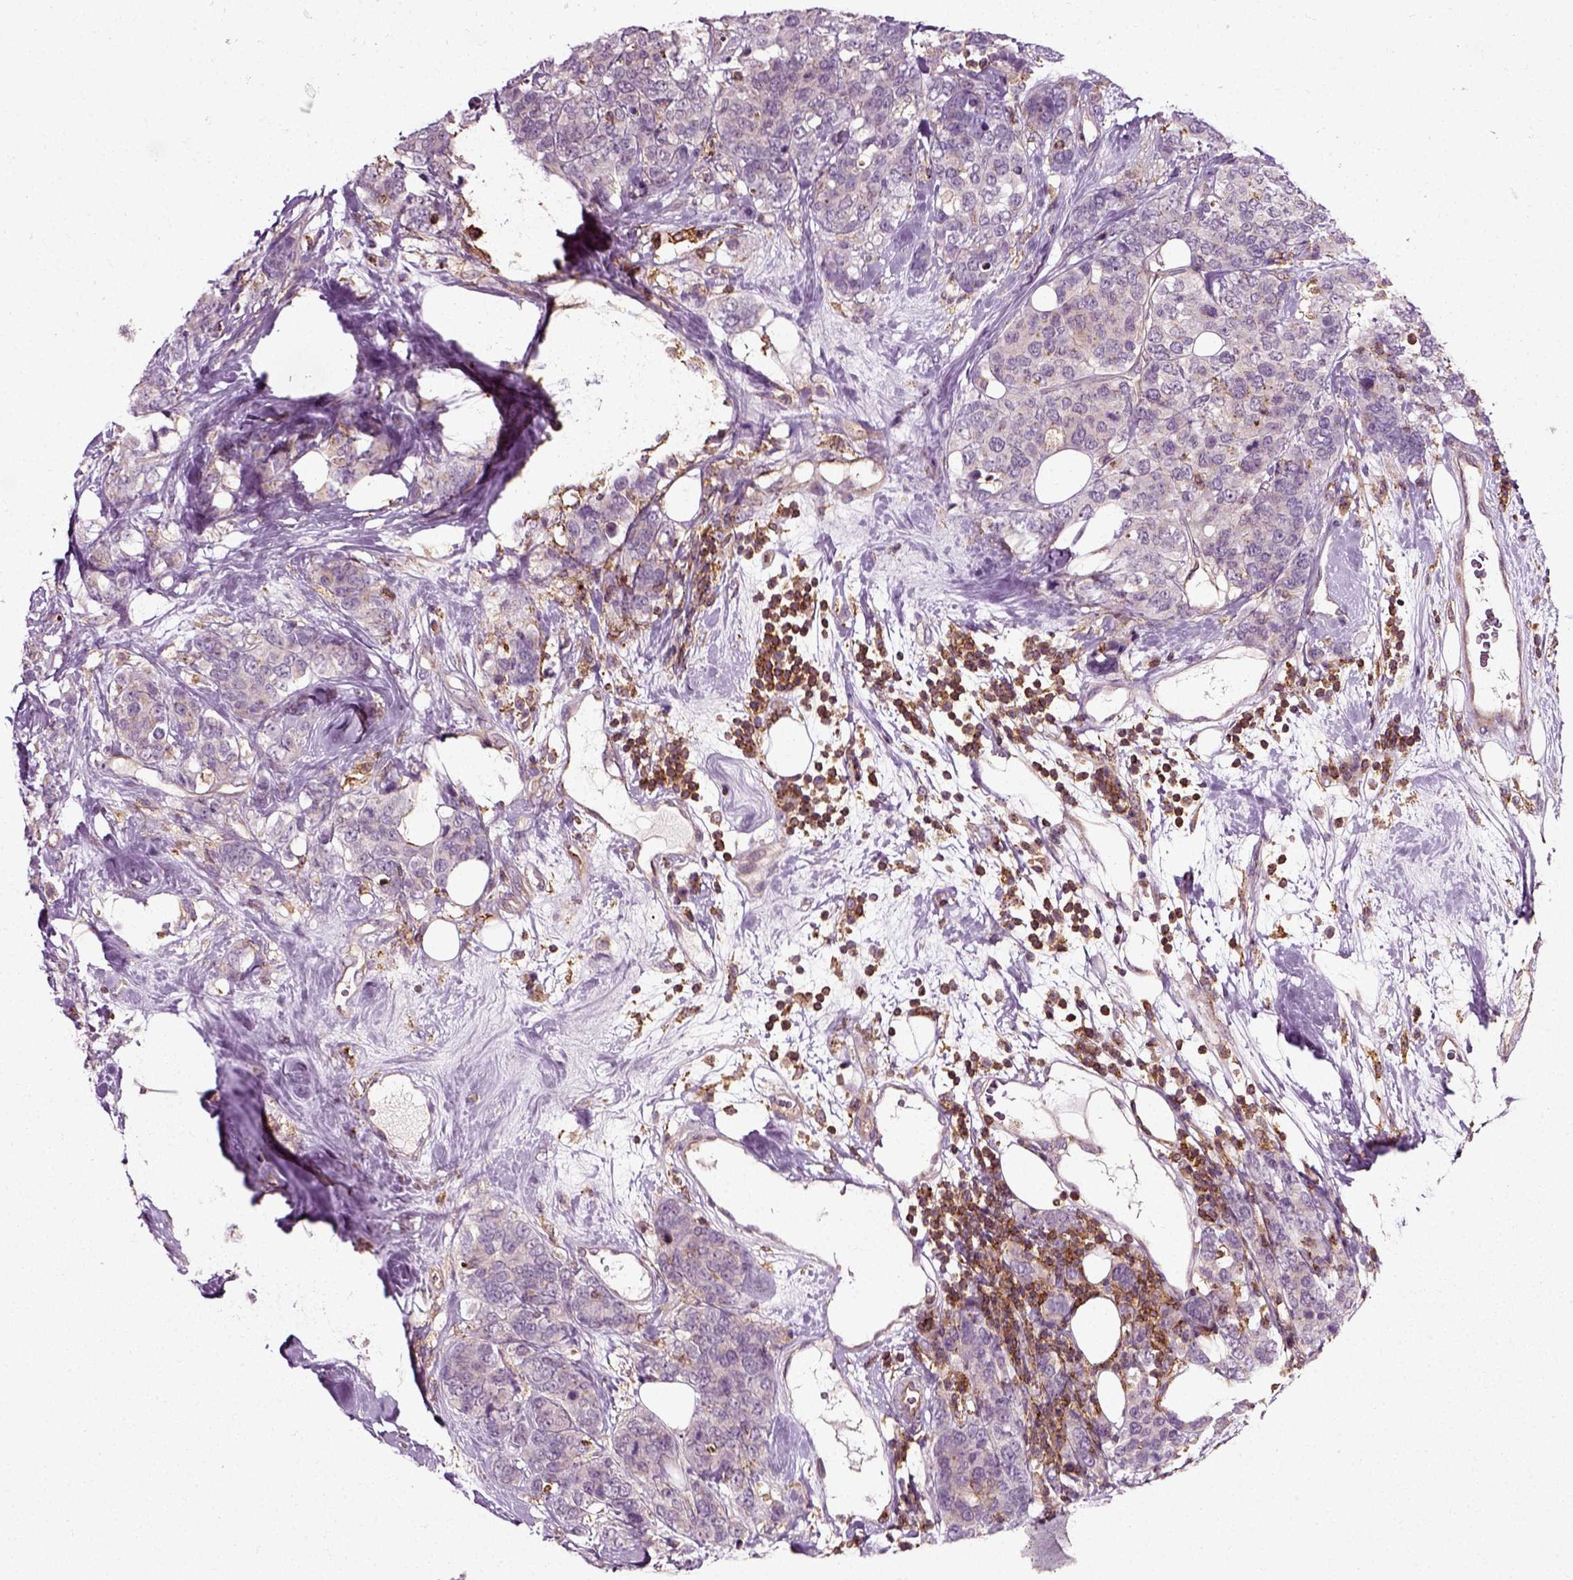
{"staining": {"intensity": "negative", "quantity": "none", "location": "none"}, "tissue": "breast cancer", "cell_type": "Tumor cells", "image_type": "cancer", "snomed": [{"axis": "morphology", "description": "Lobular carcinoma"}, {"axis": "topography", "description": "Breast"}], "caption": "Lobular carcinoma (breast) stained for a protein using immunohistochemistry (IHC) demonstrates no staining tumor cells.", "gene": "RHOF", "patient": {"sex": "female", "age": 59}}